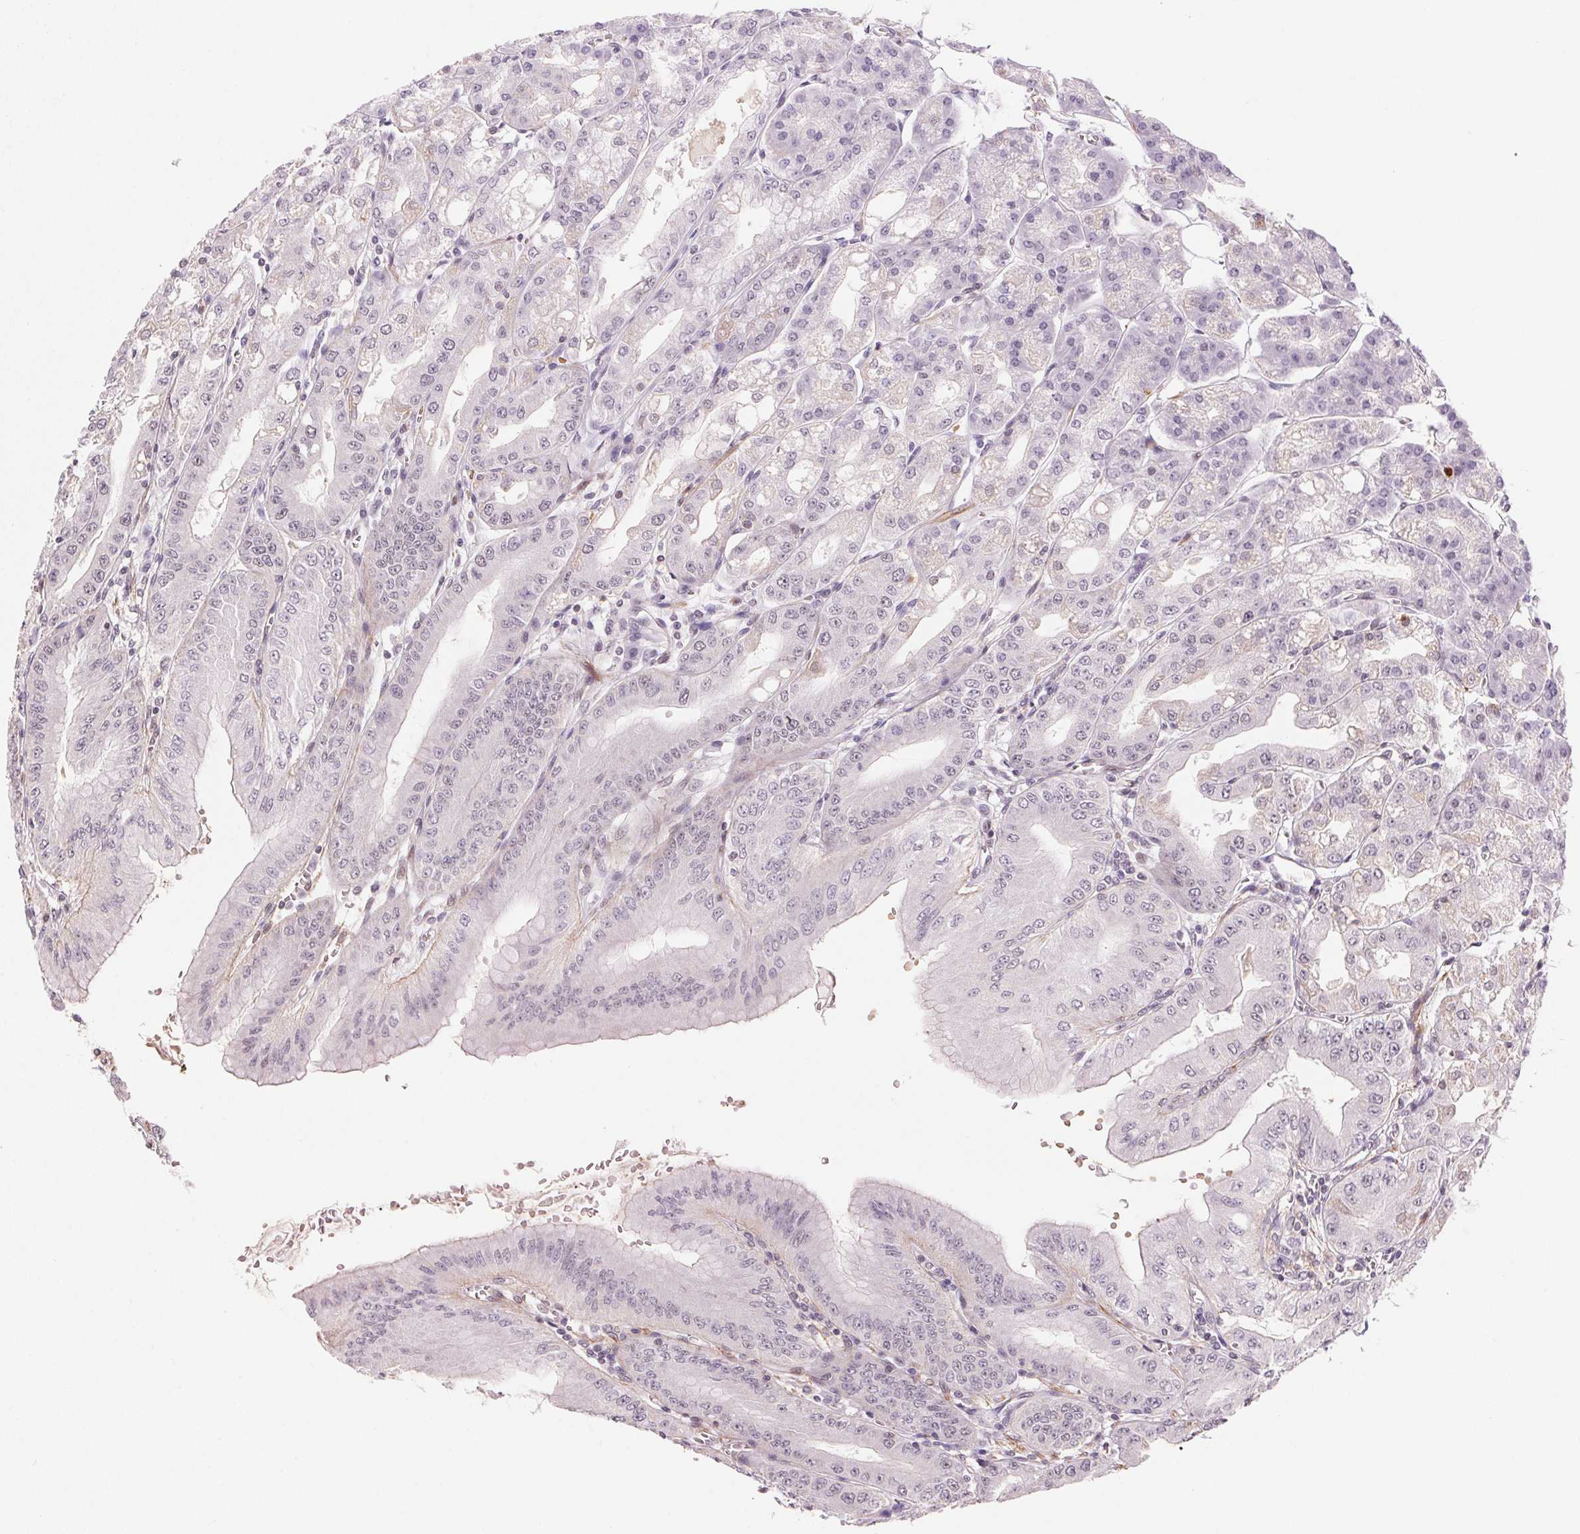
{"staining": {"intensity": "moderate", "quantity": "25%-75%", "location": "nuclear"}, "tissue": "stomach", "cell_type": "Glandular cells", "image_type": "normal", "snomed": [{"axis": "morphology", "description": "Normal tissue, NOS"}, {"axis": "topography", "description": "Stomach, lower"}], "caption": "Immunohistochemical staining of normal stomach exhibits moderate nuclear protein positivity in about 25%-75% of glandular cells.", "gene": "HNRNPDL", "patient": {"sex": "male", "age": 71}}